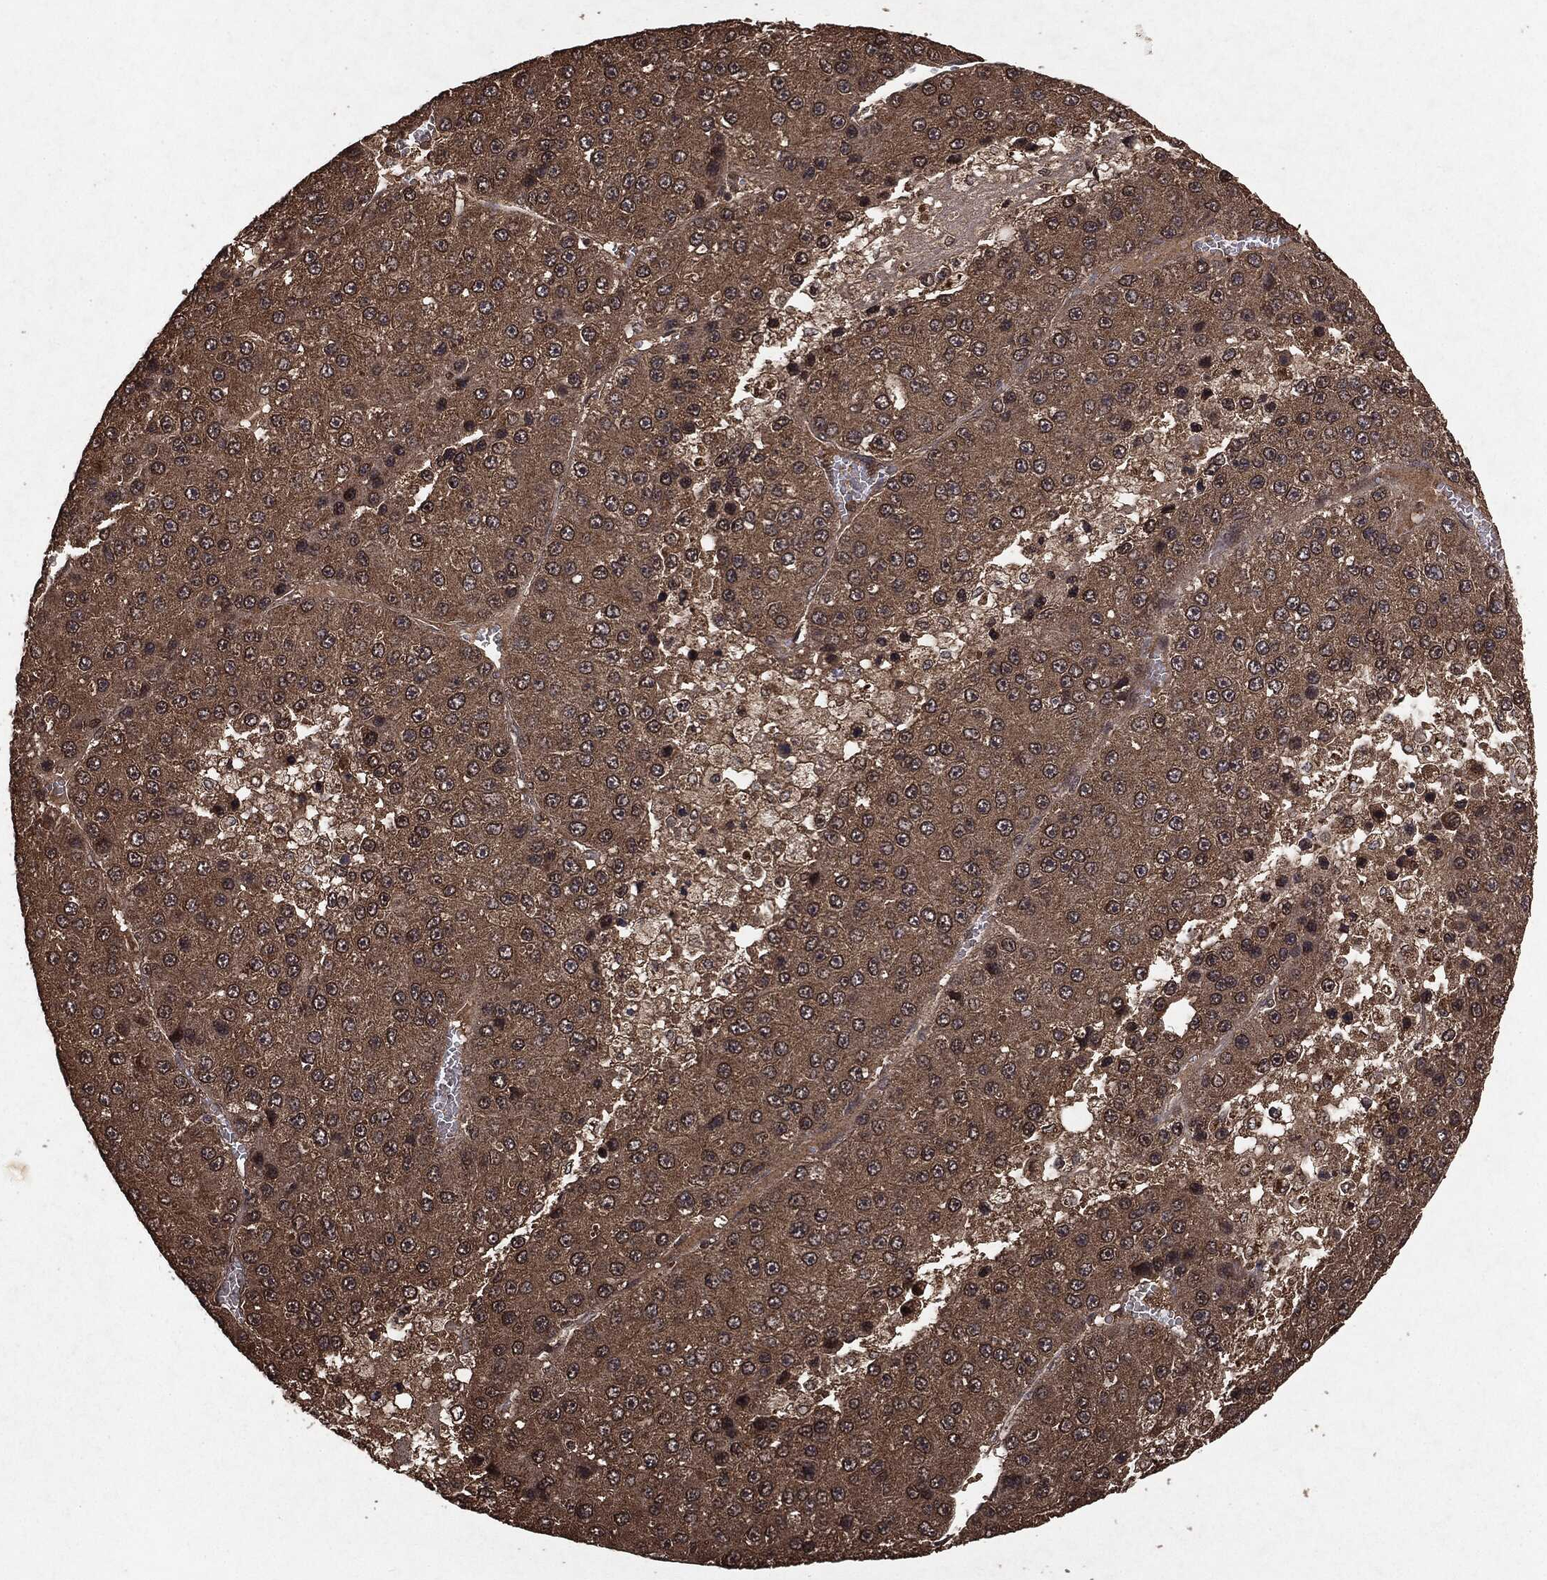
{"staining": {"intensity": "moderate", "quantity": ">75%", "location": "cytoplasmic/membranous"}, "tissue": "liver cancer", "cell_type": "Tumor cells", "image_type": "cancer", "snomed": [{"axis": "morphology", "description": "Carcinoma, Hepatocellular, NOS"}, {"axis": "topography", "description": "Liver"}], "caption": "The photomicrograph demonstrates a brown stain indicating the presence of a protein in the cytoplasmic/membranous of tumor cells in liver cancer.", "gene": "NME1", "patient": {"sex": "female", "age": 73}}